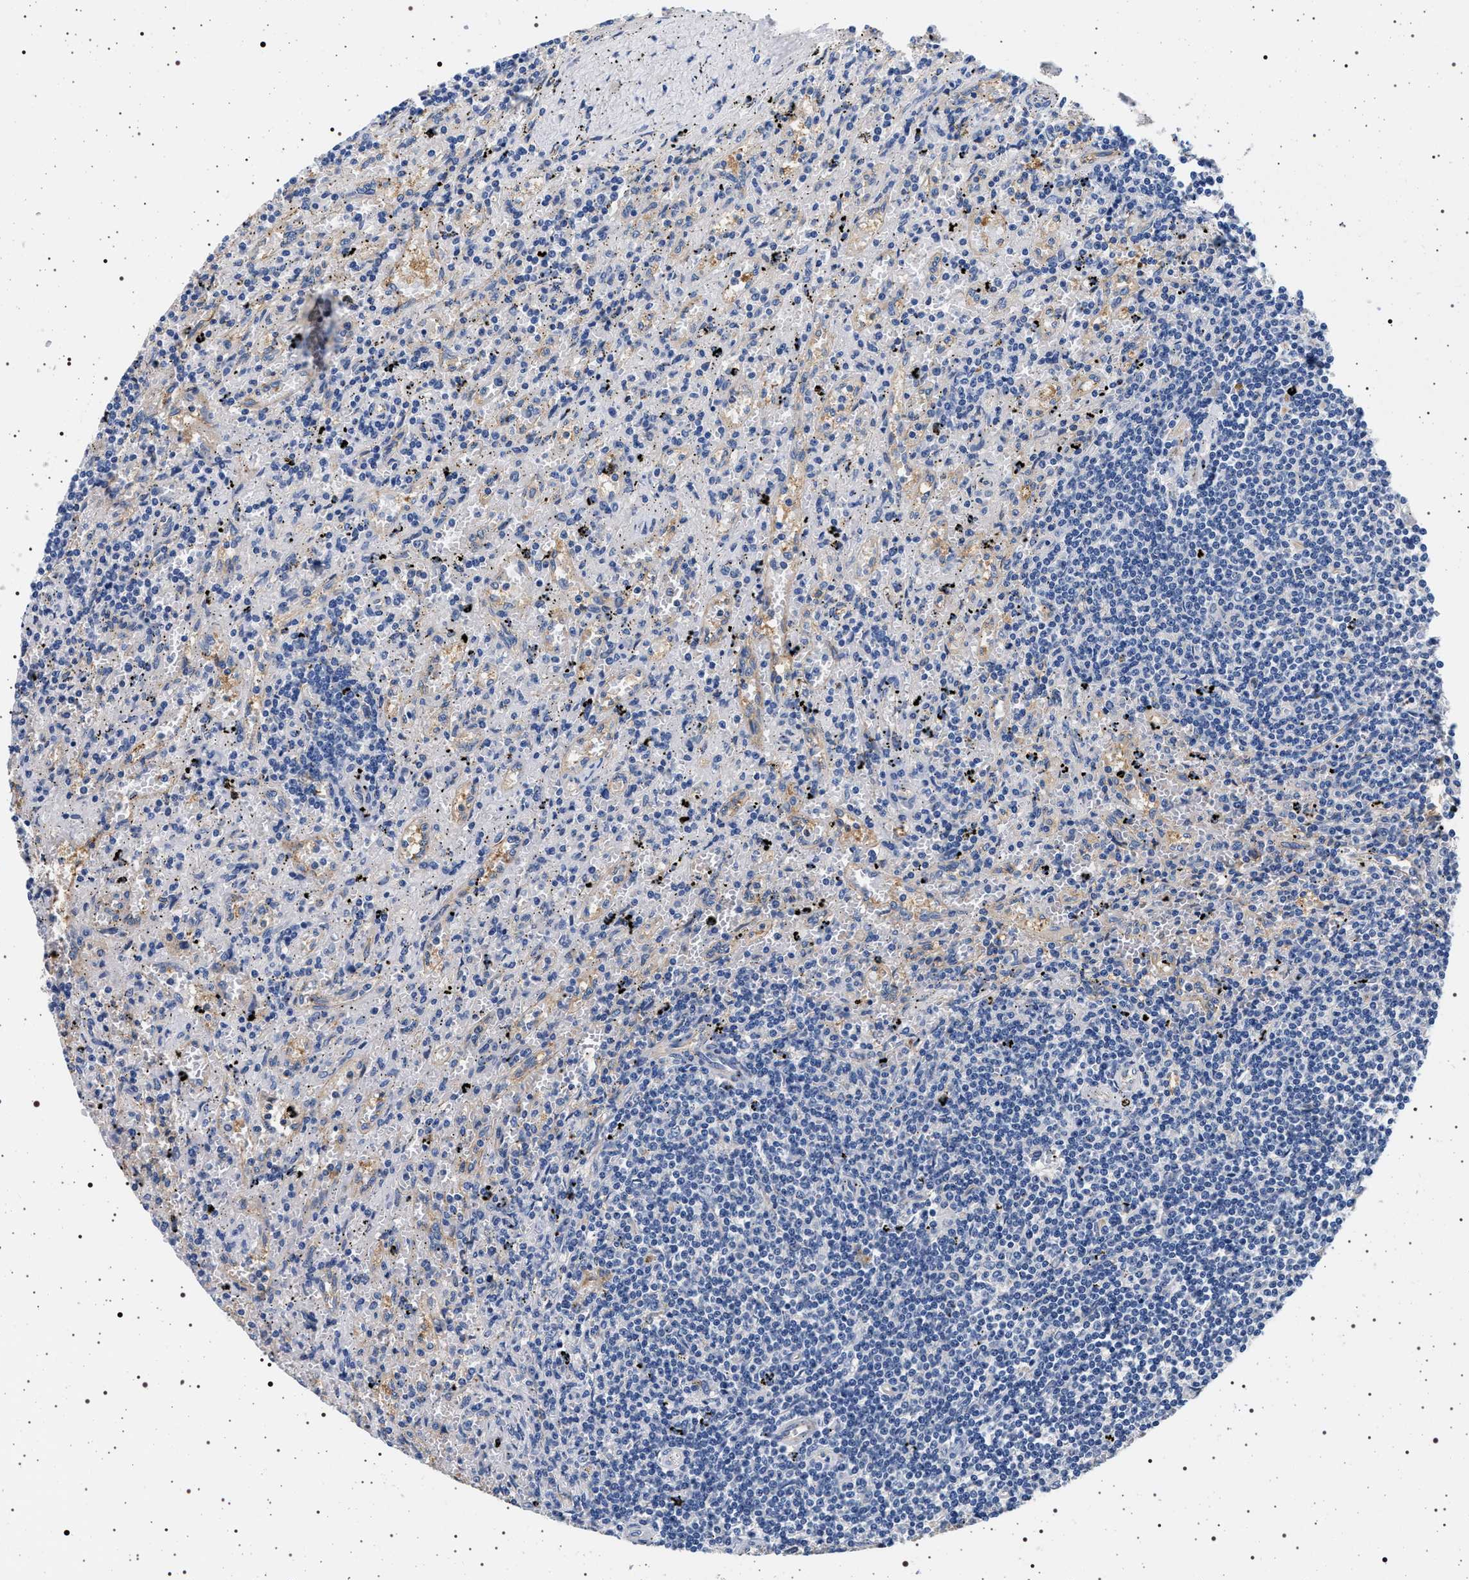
{"staining": {"intensity": "negative", "quantity": "none", "location": "none"}, "tissue": "lymphoma", "cell_type": "Tumor cells", "image_type": "cancer", "snomed": [{"axis": "morphology", "description": "Malignant lymphoma, non-Hodgkin's type, Low grade"}, {"axis": "topography", "description": "Spleen"}], "caption": "A high-resolution histopathology image shows immunohistochemistry (IHC) staining of lymphoma, which exhibits no significant staining in tumor cells.", "gene": "HSD17B1", "patient": {"sex": "male", "age": 76}}